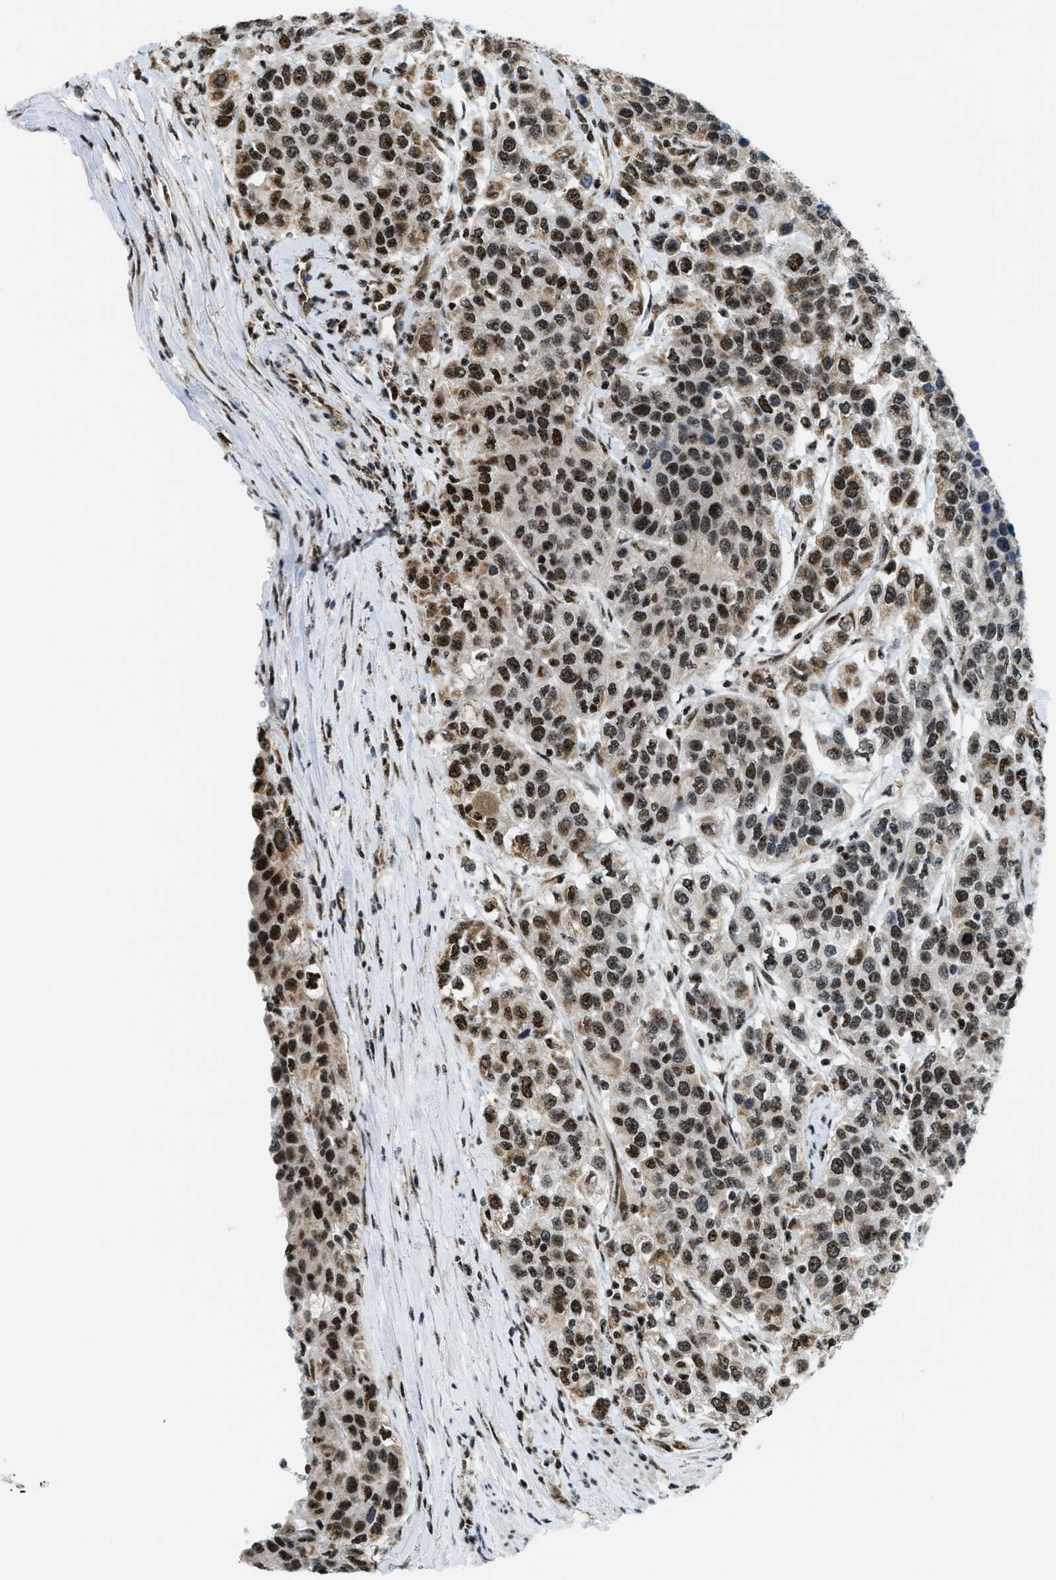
{"staining": {"intensity": "strong", "quantity": ">75%", "location": "cytoplasmic/membranous,nuclear"}, "tissue": "urothelial cancer", "cell_type": "Tumor cells", "image_type": "cancer", "snomed": [{"axis": "morphology", "description": "Urothelial carcinoma, High grade"}, {"axis": "topography", "description": "Urinary bladder"}], "caption": "Human high-grade urothelial carcinoma stained for a protein (brown) shows strong cytoplasmic/membranous and nuclear positive expression in approximately >75% of tumor cells.", "gene": "SP100", "patient": {"sex": "female", "age": 80}}